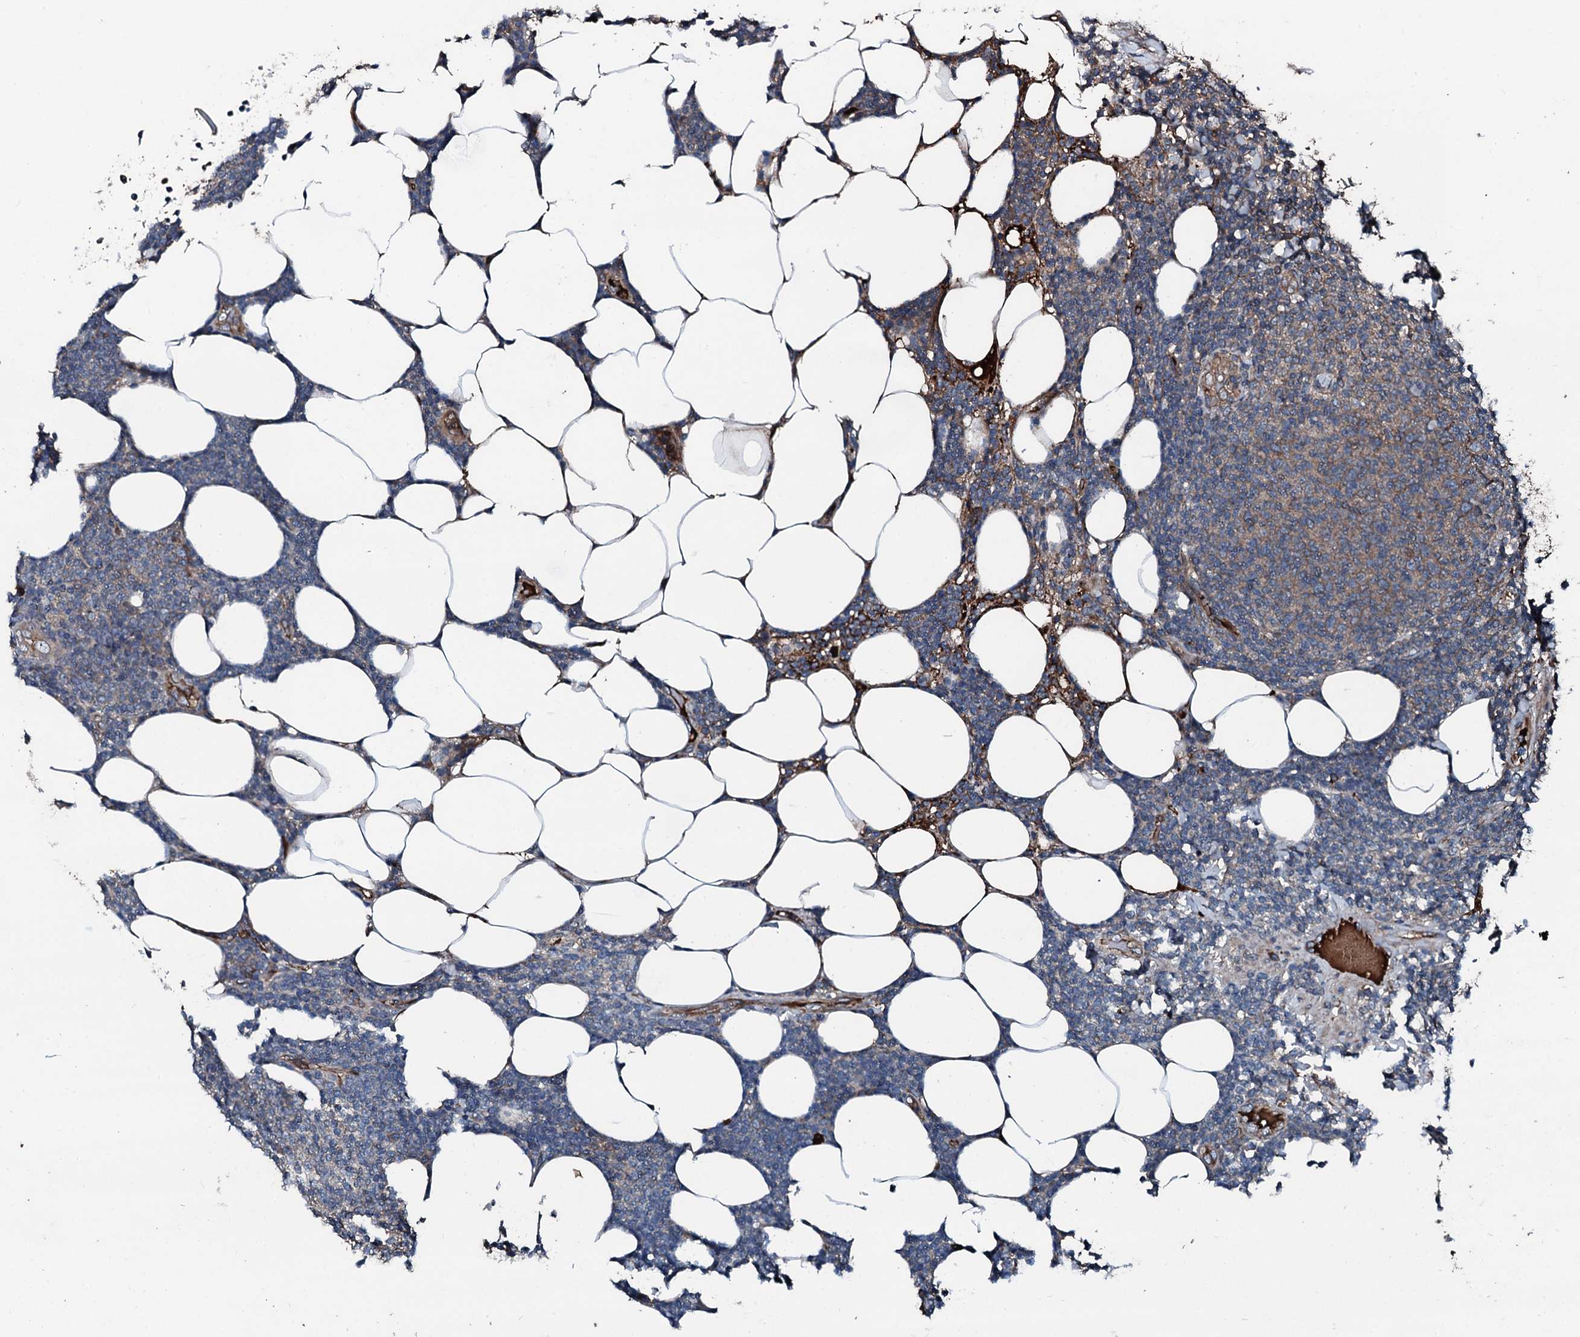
{"staining": {"intensity": "weak", "quantity": "<25%", "location": "cytoplasmic/membranous"}, "tissue": "lymphoma", "cell_type": "Tumor cells", "image_type": "cancer", "snomed": [{"axis": "morphology", "description": "Malignant lymphoma, non-Hodgkin's type, Low grade"}, {"axis": "topography", "description": "Lymph node"}], "caption": "IHC photomicrograph of neoplastic tissue: malignant lymphoma, non-Hodgkin's type (low-grade) stained with DAB (3,3'-diaminobenzidine) exhibits no significant protein expression in tumor cells. Nuclei are stained in blue.", "gene": "AARS1", "patient": {"sex": "male", "age": 66}}